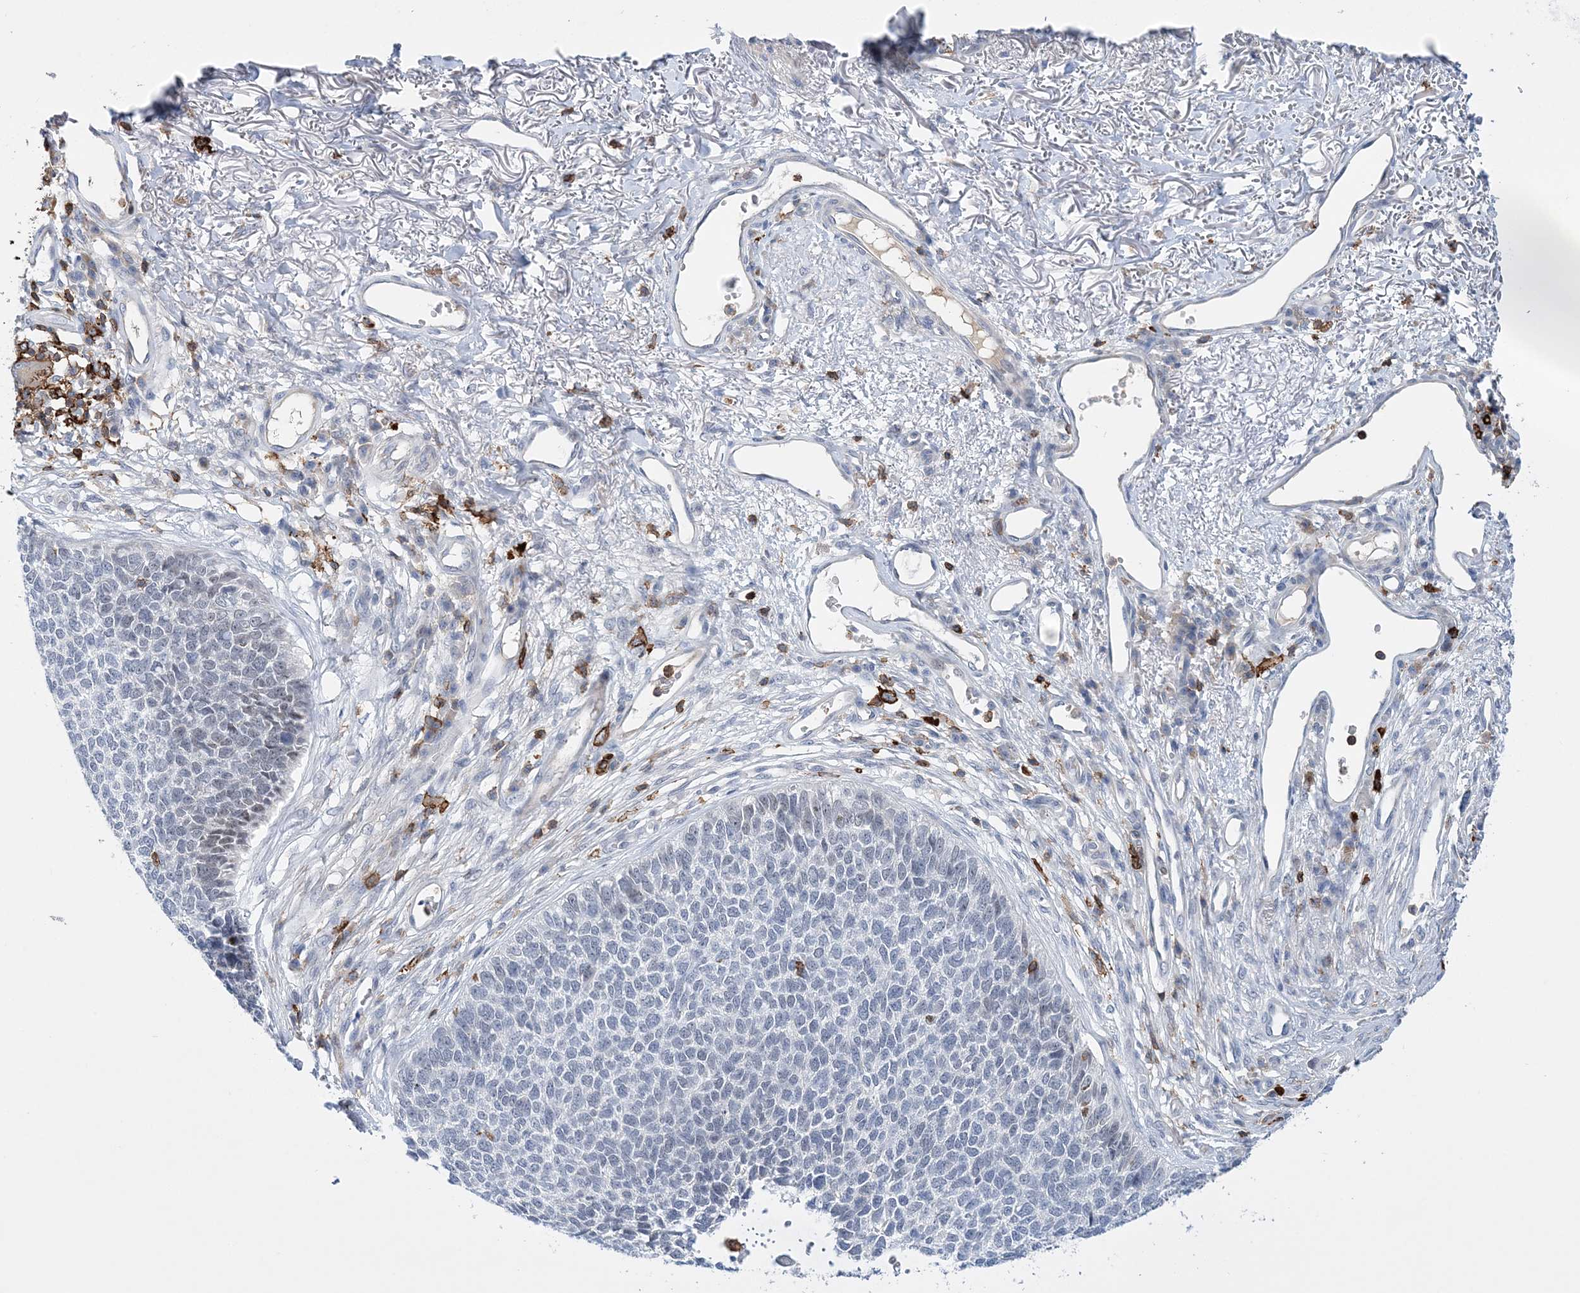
{"staining": {"intensity": "negative", "quantity": "none", "location": "none"}, "tissue": "skin cancer", "cell_type": "Tumor cells", "image_type": "cancer", "snomed": [{"axis": "morphology", "description": "Basal cell carcinoma"}, {"axis": "topography", "description": "Skin"}], "caption": "IHC image of human skin cancer (basal cell carcinoma) stained for a protein (brown), which displays no staining in tumor cells.", "gene": "PRMT9", "patient": {"sex": "female", "age": 84}}